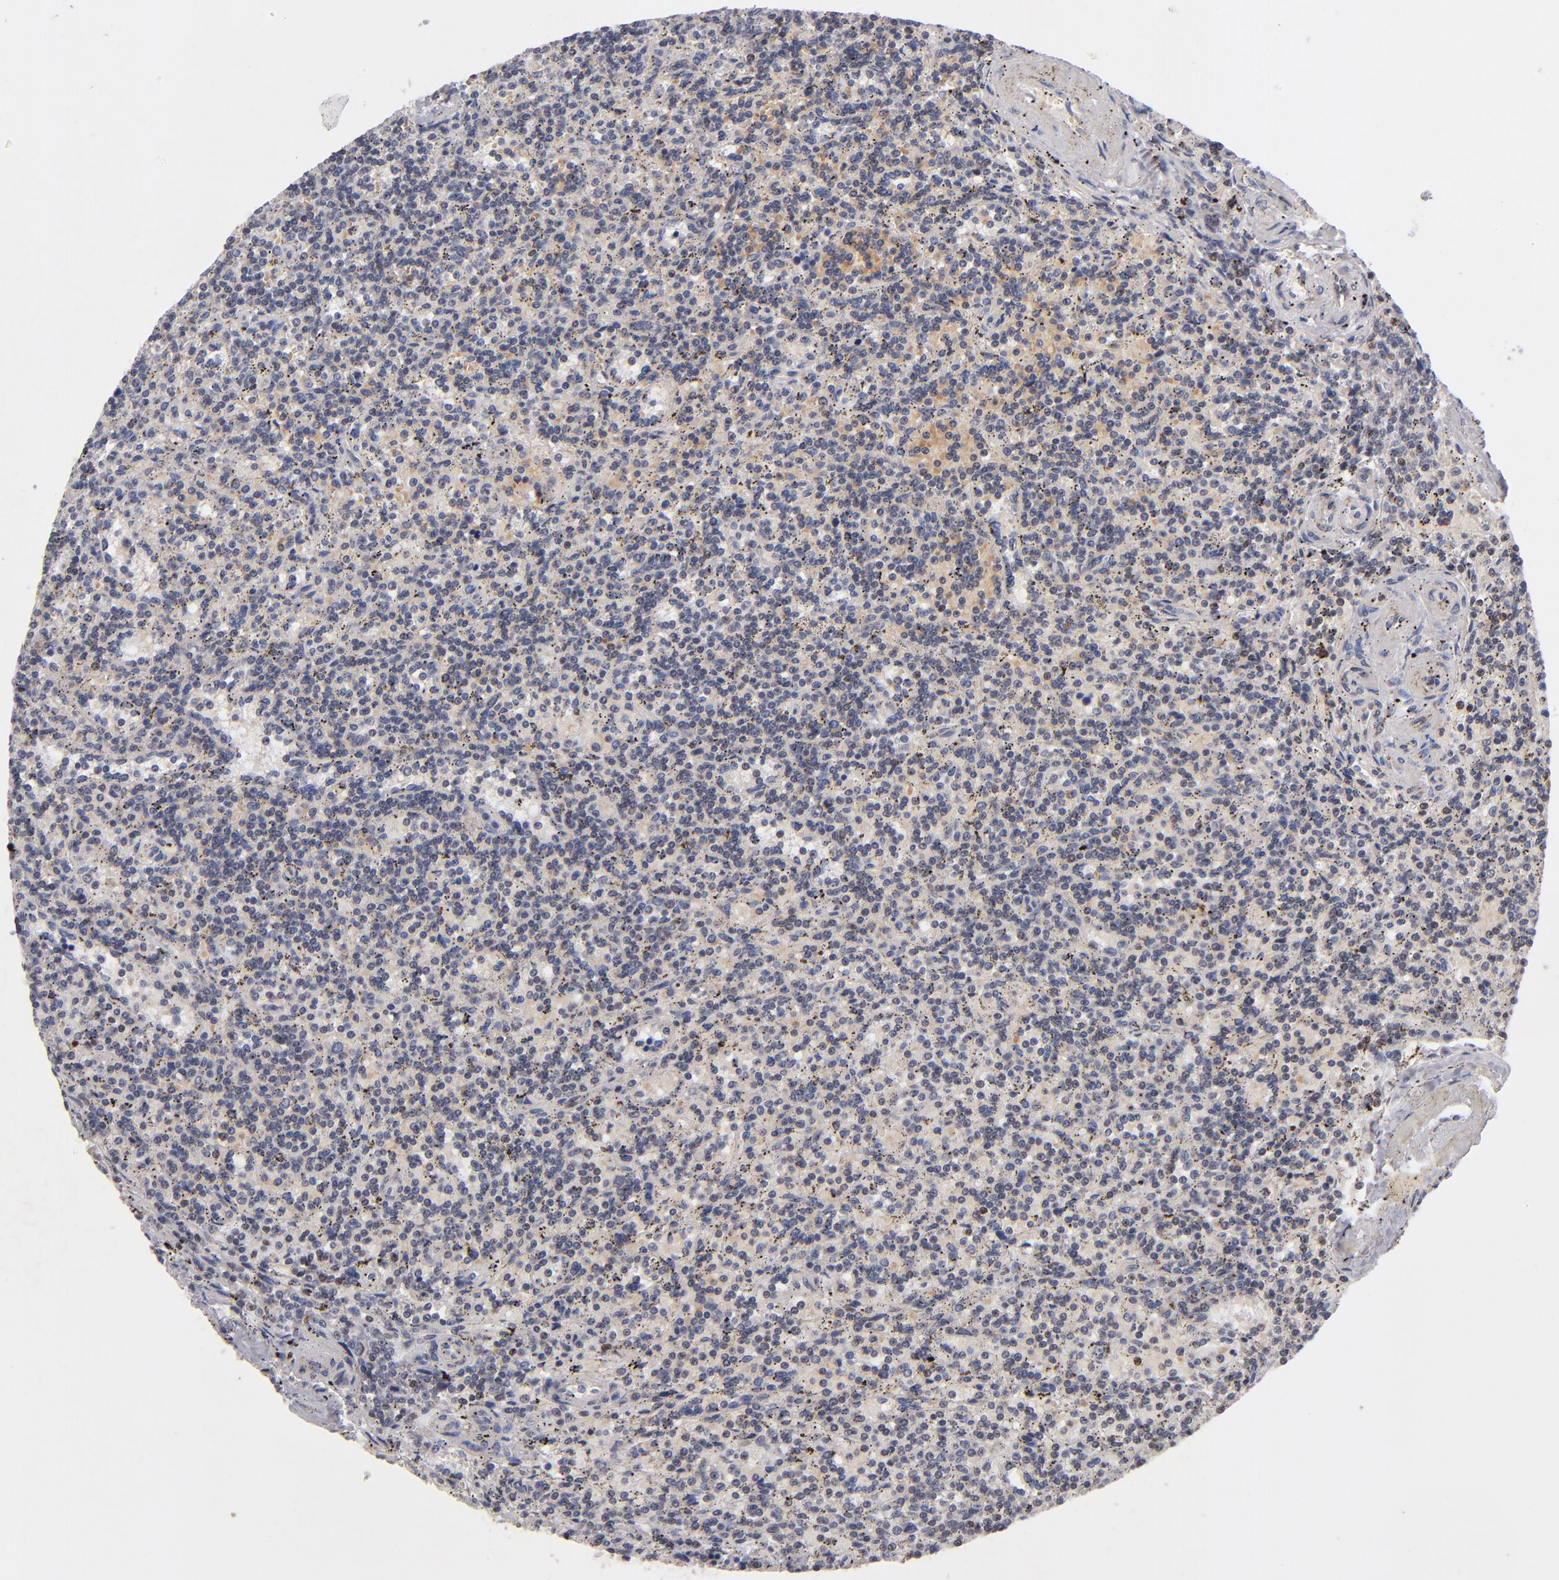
{"staining": {"intensity": "weak", "quantity": "<25%", "location": "nuclear"}, "tissue": "lymphoma", "cell_type": "Tumor cells", "image_type": "cancer", "snomed": [{"axis": "morphology", "description": "Malignant lymphoma, non-Hodgkin's type, Low grade"}, {"axis": "topography", "description": "Spleen"}], "caption": "An IHC image of lymphoma is shown. There is no staining in tumor cells of lymphoma.", "gene": "ODF2", "patient": {"sex": "male", "age": 73}}